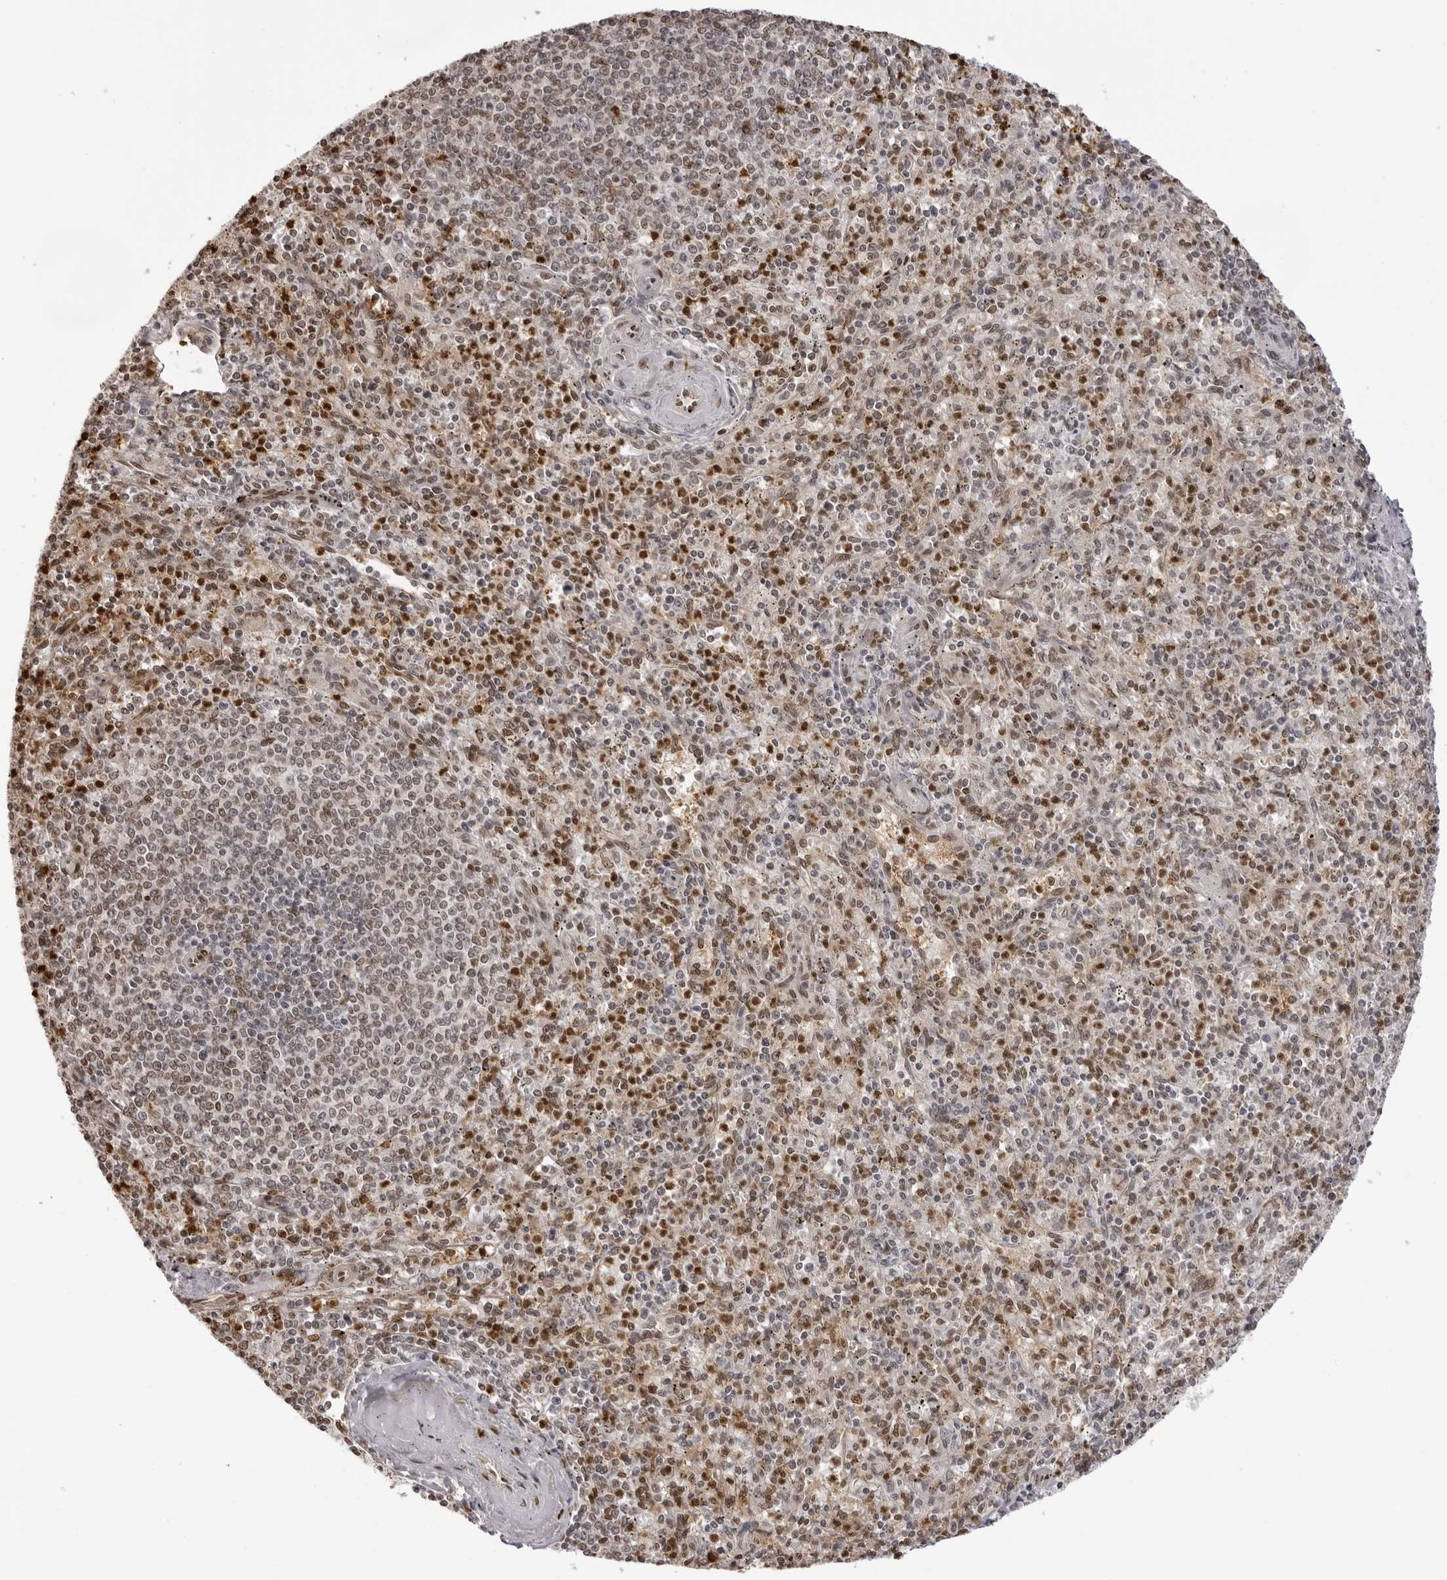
{"staining": {"intensity": "moderate", "quantity": "25%-75%", "location": "nuclear"}, "tissue": "spleen", "cell_type": "Cells in red pulp", "image_type": "normal", "snomed": [{"axis": "morphology", "description": "Normal tissue, NOS"}, {"axis": "topography", "description": "Spleen"}], "caption": "Cells in red pulp show moderate nuclear staining in approximately 25%-75% of cells in normal spleen.", "gene": "HSPA4", "patient": {"sex": "male", "age": 72}}